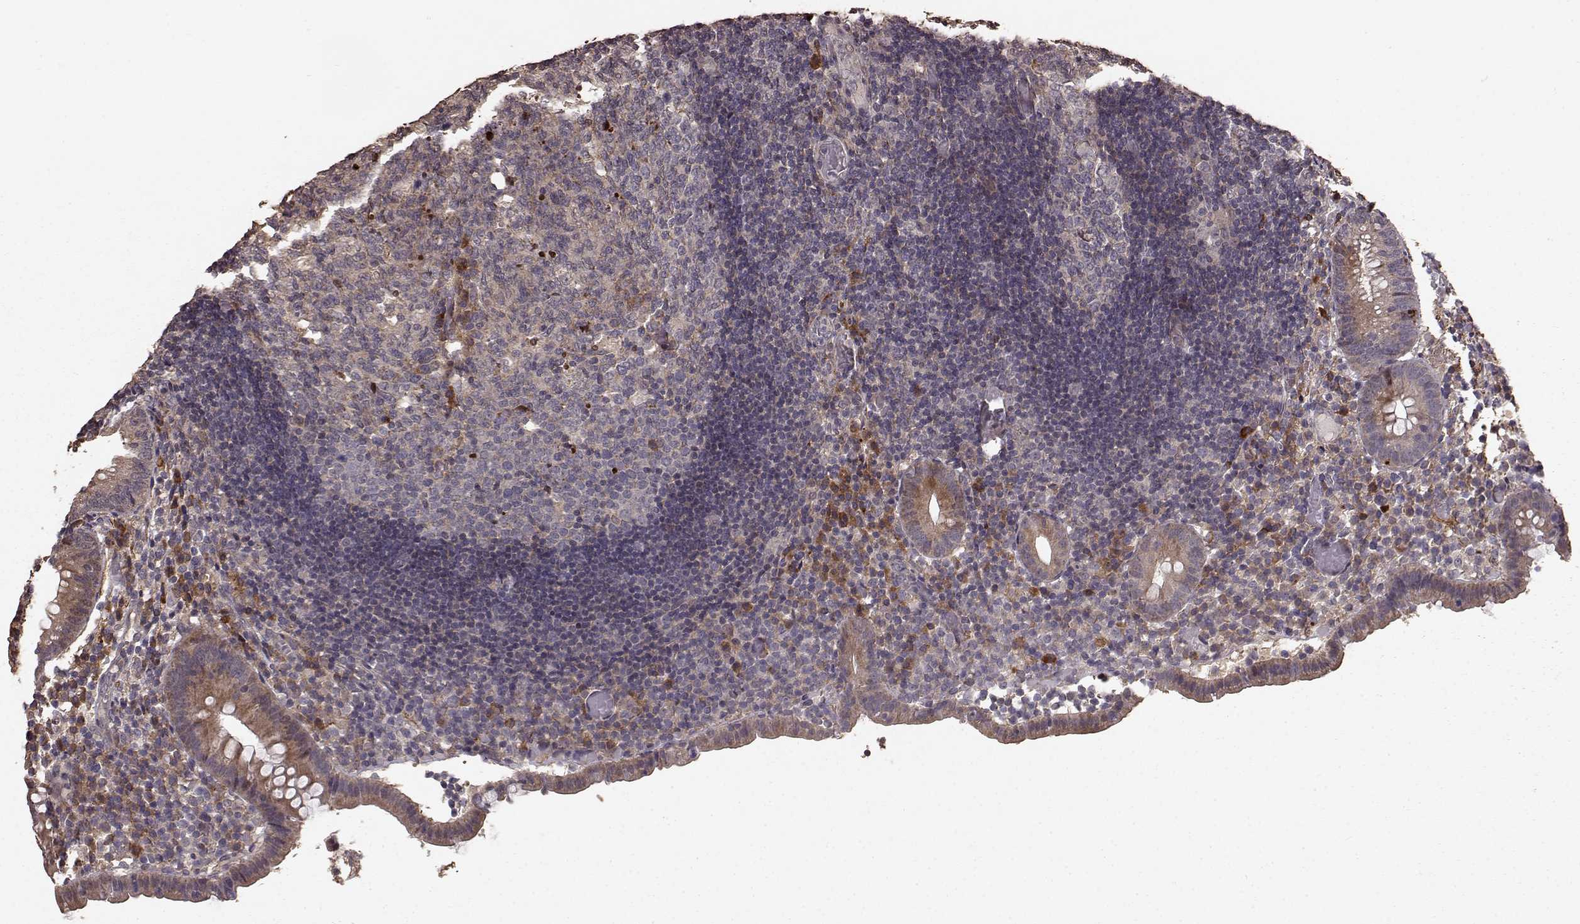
{"staining": {"intensity": "strong", "quantity": ">75%", "location": "cytoplasmic/membranous"}, "tissue": "appendix", "cell_type": "Glandular cells", "image_type": "normal", "snomed": [{"axis": "morphology", "description": "Normal tissue, NOS"}, {"axis": "topography", "description": "Appendix"}], "caption": "DAB immunohistochemical staining of benign appendix demonstrates strong cytoplasmic/membranous protein positivity in about >75% of glandular cells.", "gene": "USP15", "patient": {"sex": "female", "age": 32}}